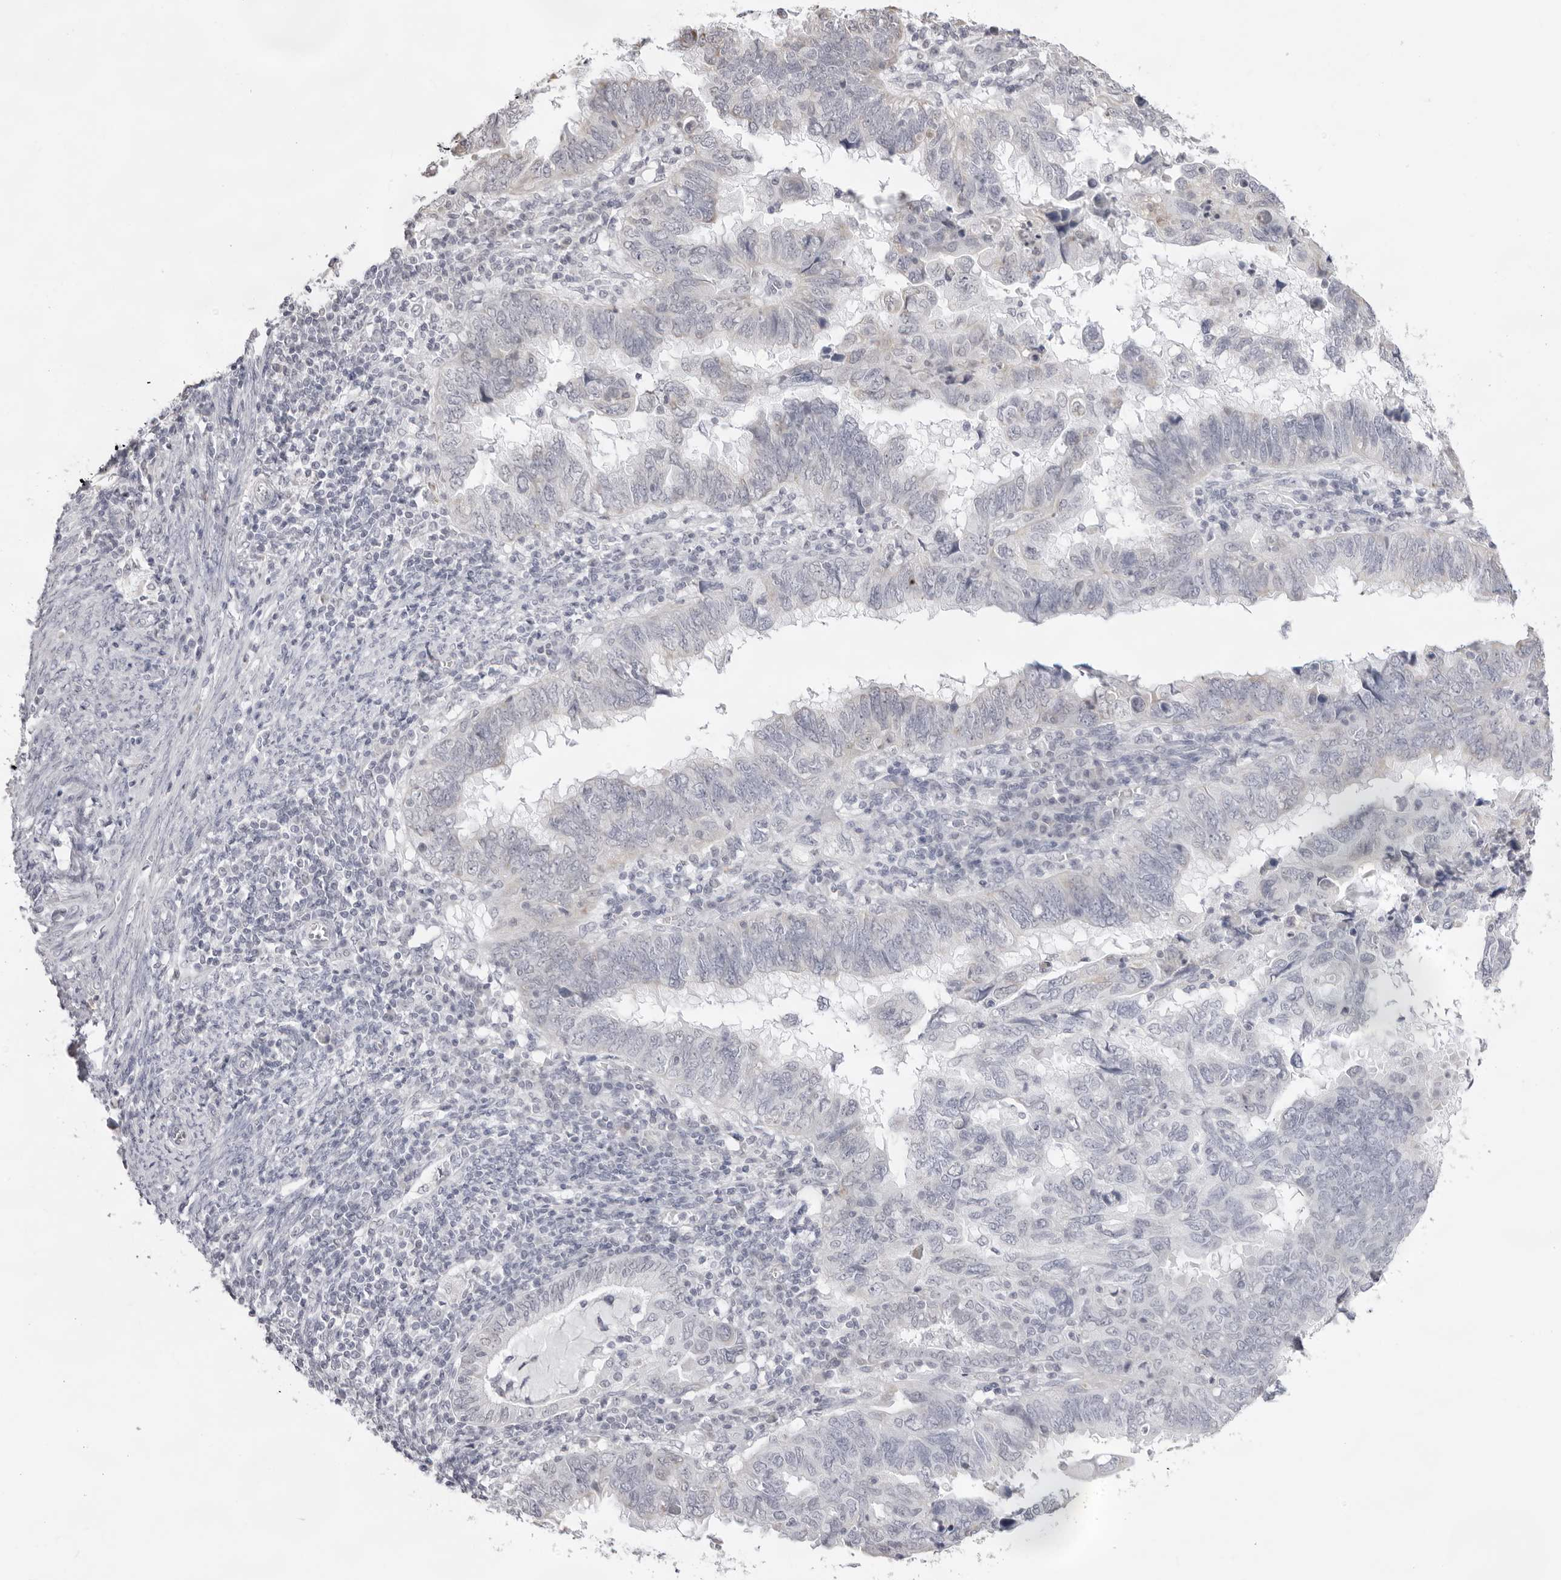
{"staining": {"intensity": "negative", "quantity": "none", "location": "none"}, "tissue": "endometrial cancer", "cell_type": "Tumor cells", "image_type": "cancer", "snomed": [{"axis": "morphology", "description": "Adenocarcinoma, NOS"}, {"axis": "topography", "description": "Uterus"}], "caption": "Human endometrial cancer stained for a protein using IHC reveals no positivity in tumor cells.", "gene": "FDPS", "patient": {"sex": "female", "age": 77}}